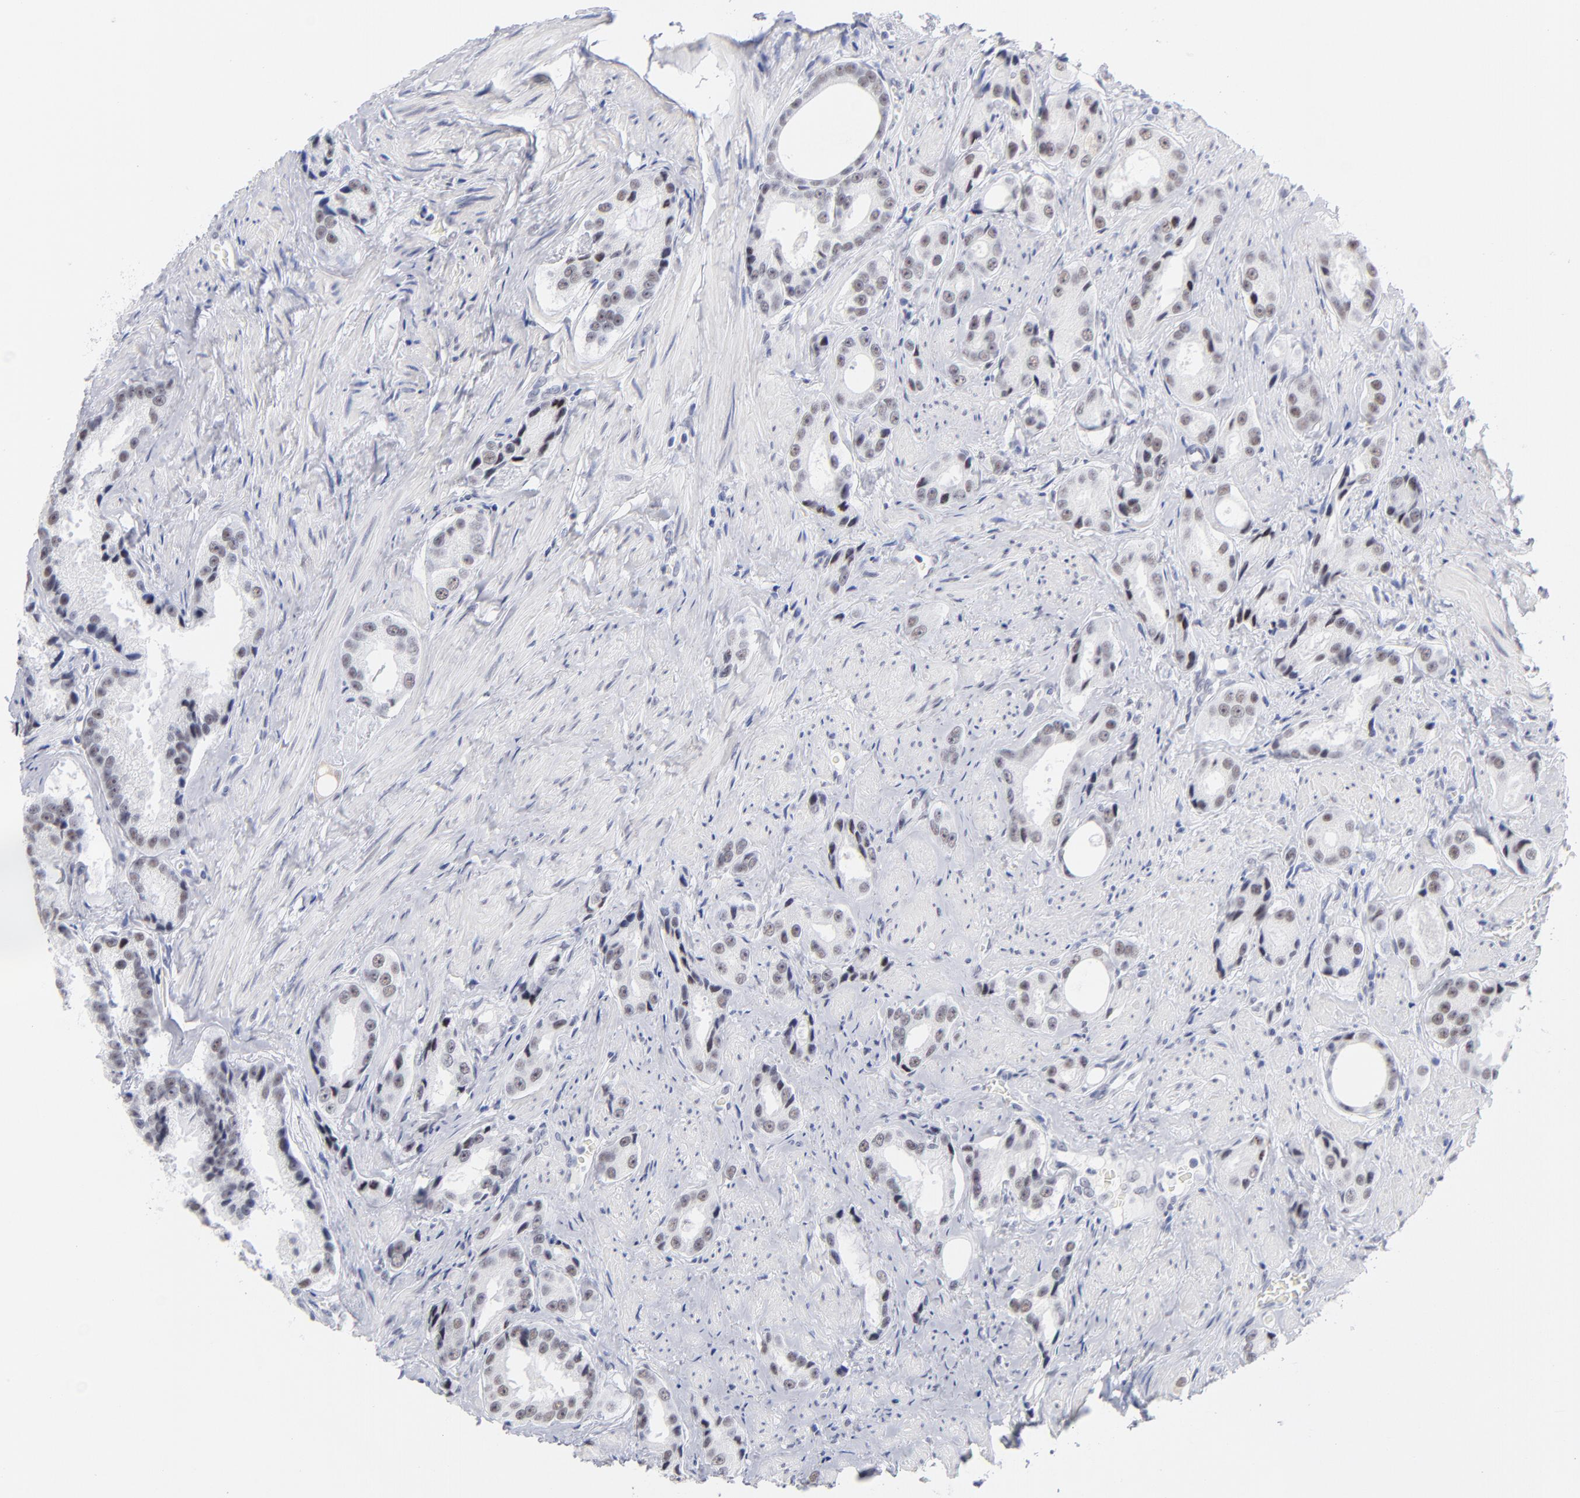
{"staining": {"intensity": "weak", "quantity": "25%-75%", "location": "nuclear"}, "tissue": "prostate cancer", "cell_type": "Tumor cells", "image_type": "cancer", "snomed": [{"axis": "morphology", "description": "Adenocarcinoma, Medium grade"}, {"axis": "topography", "description": "Prostate"}], "caption": "Immunohistochemical staining of human prostate cancer displays low levels of weak nuclear expression in about 25%-75% of tumor cells.", "gene": "SNRPB", "patient": {"sex": "male", "age": 60}}